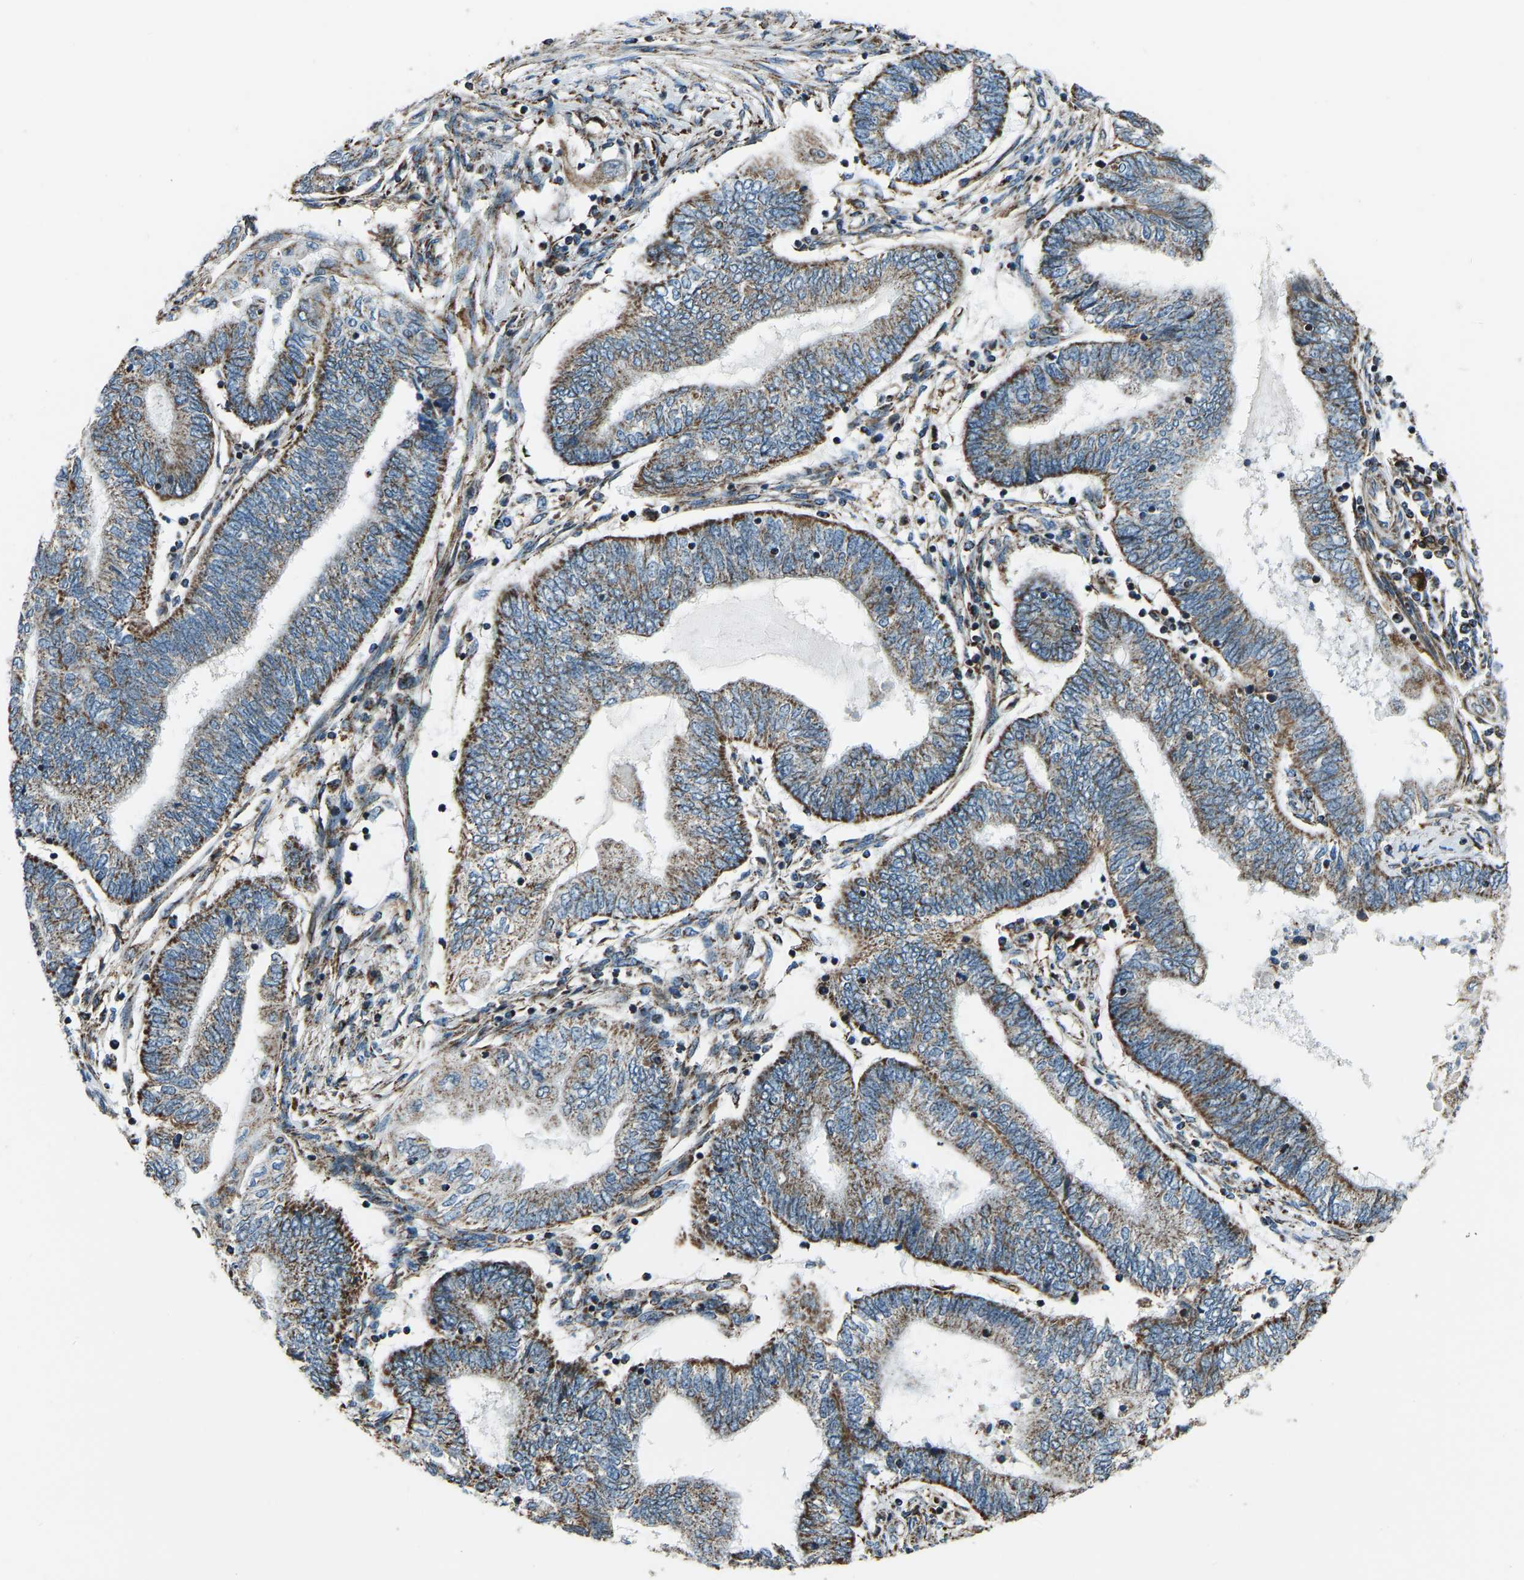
{"staining": {"intensity": "moderate", "quantity": ">75%", "location": "cytoplasmic/membranous"}, "tissue": "endometrial cancer", "cell_type": "Tumor cells", "image_type": "cancer", "snomed": [{"axis": "morphology", "description": "Adenocarcinoma, NOS"}, {"axis": "topography", "description": "Uterus"}, {"axis": "topography", "description": "Endometrium"}], "caption": "The micrograph exhibits staining of endometrial cancer, revealing moderate cytoplasmic/membranous protein positivity (brown color) within tumor cells.", "gene": "RBM33", "patient": {"sex": "female", "age": 70}}